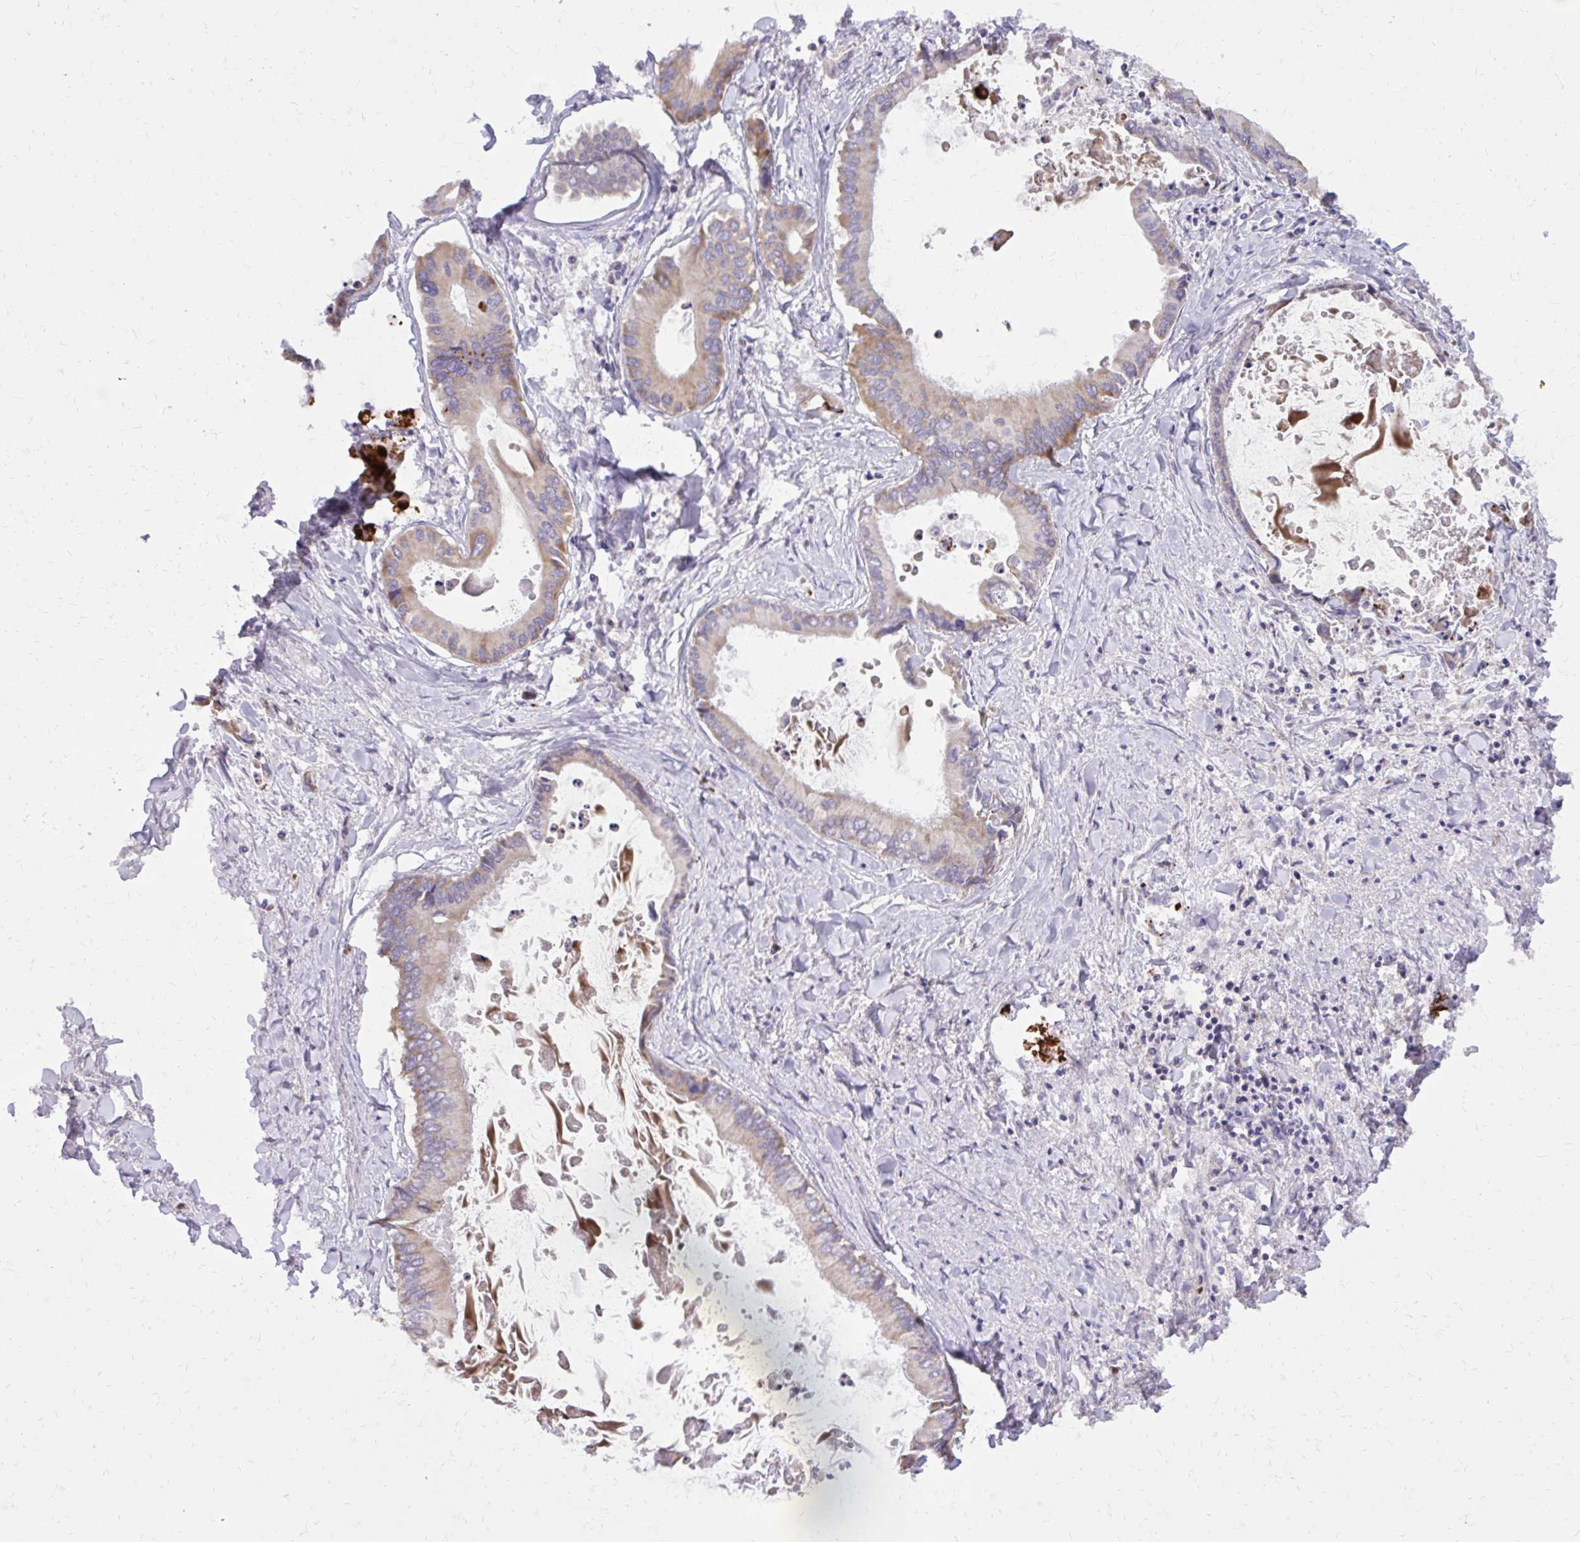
{"staining": {"intensity": "weak", "quantity": "<25%", "location": "cytoplasmic/membranous"}, "tissue": "liver cancer", "cell_type": "Tumor cells", "image_type": "cancer", "snomed": [{"axis": "morphology", "description": "Cholangiocarcinoma"}, {"axis": "topography", "description": "Liver"}], "caption": "Immunohistochemistry of liver cancer shows no positivity in tumor cells.", "gene": "ABCC3", "patient": {"sex": "male", "age": 66}}